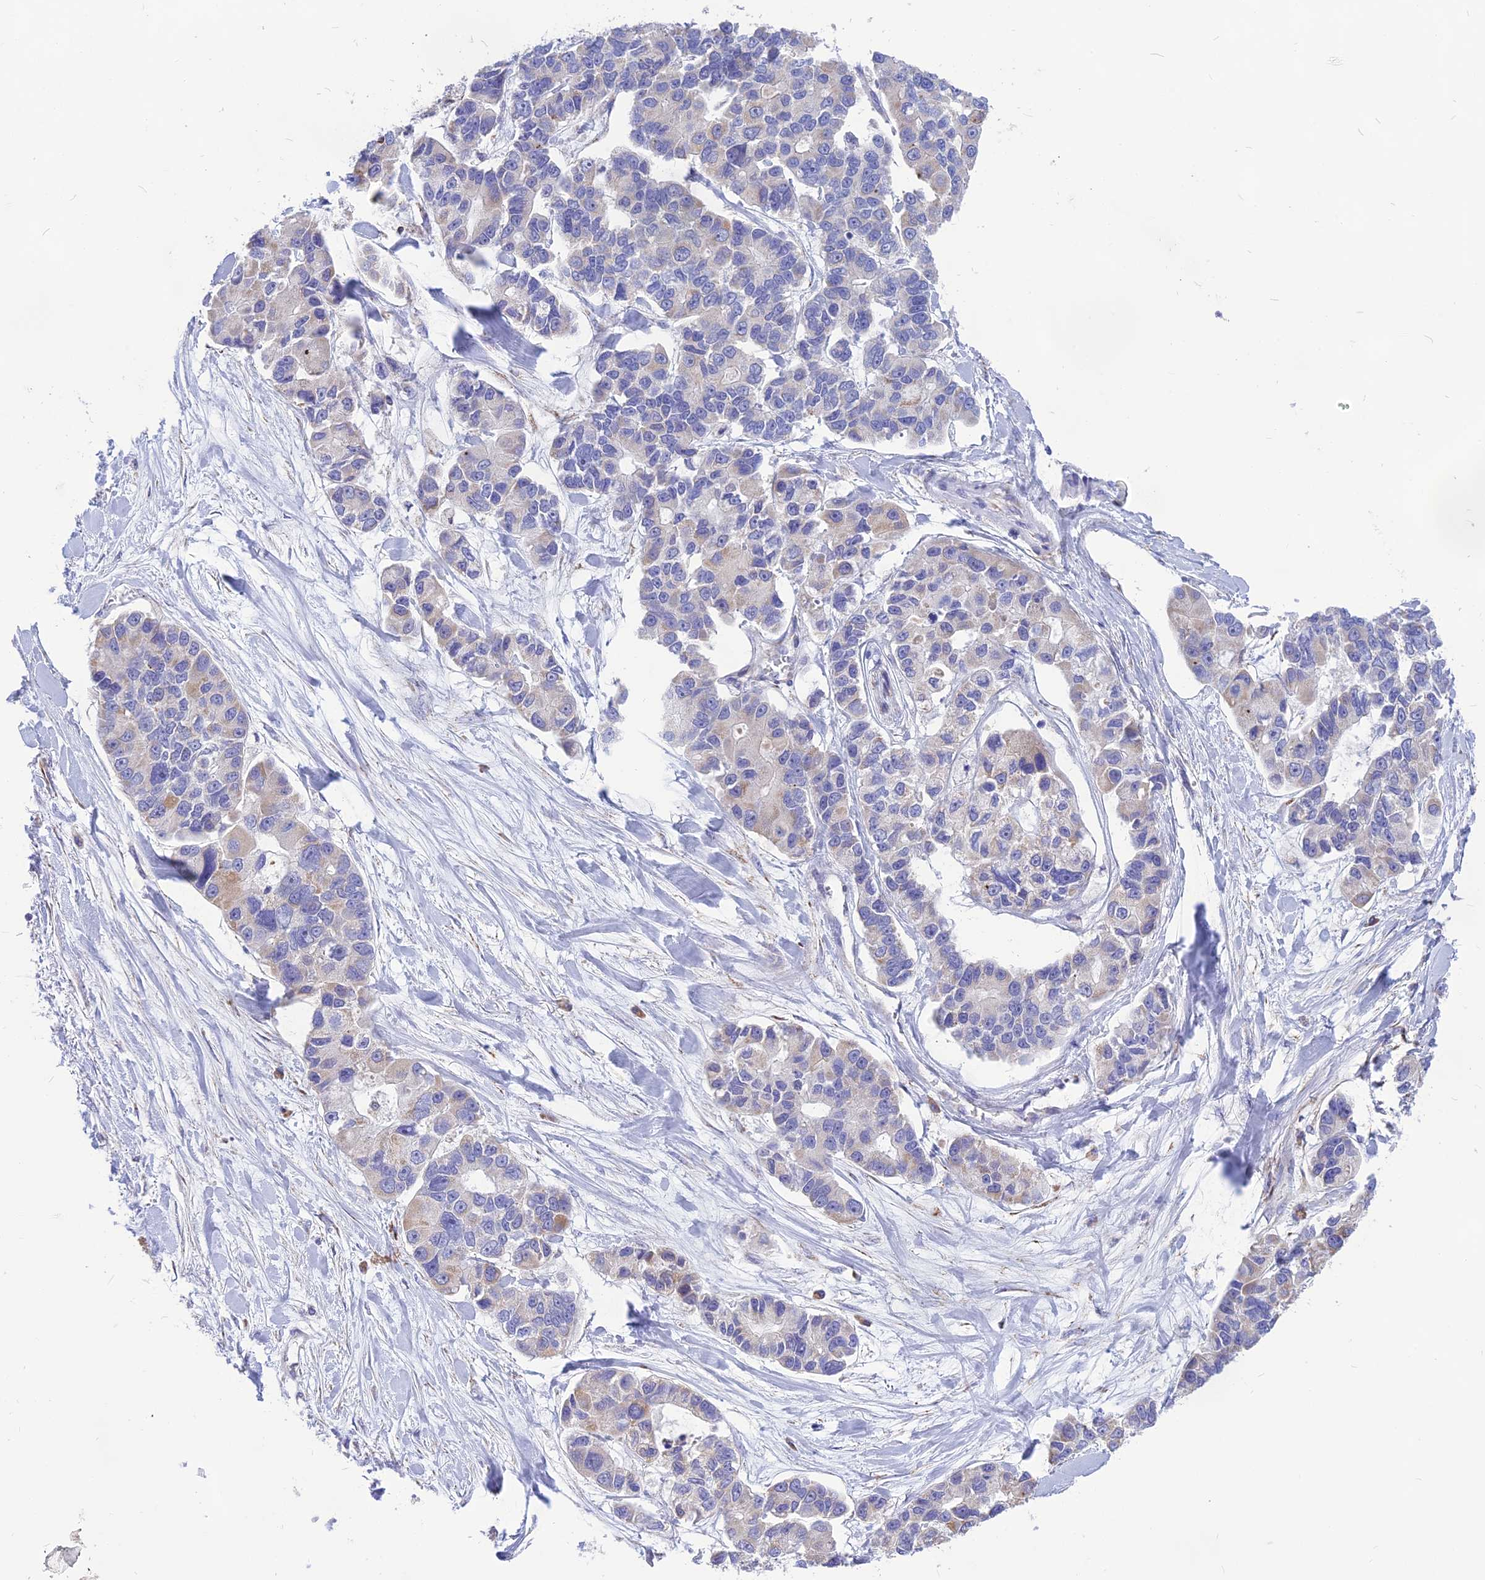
{"staining": {"intensity": "weak", "quantity": "<25%", "location": "cytoplasmic/membranous"}, "tissue": "lung cancer", "cell_type": "Tumor cells", "image_type": "cancer", "snomed": [{"axis": "morphology", "description": "Adenocarcinoma, NOS"}, {"axis": "topography", "description": "Lung"}], "caption": "Image shows no significant protein expression in tumor cells of adenocarcinoma (lung).", "gene": "DOC2B", "patient": {"sex": "female", "age": 54}}